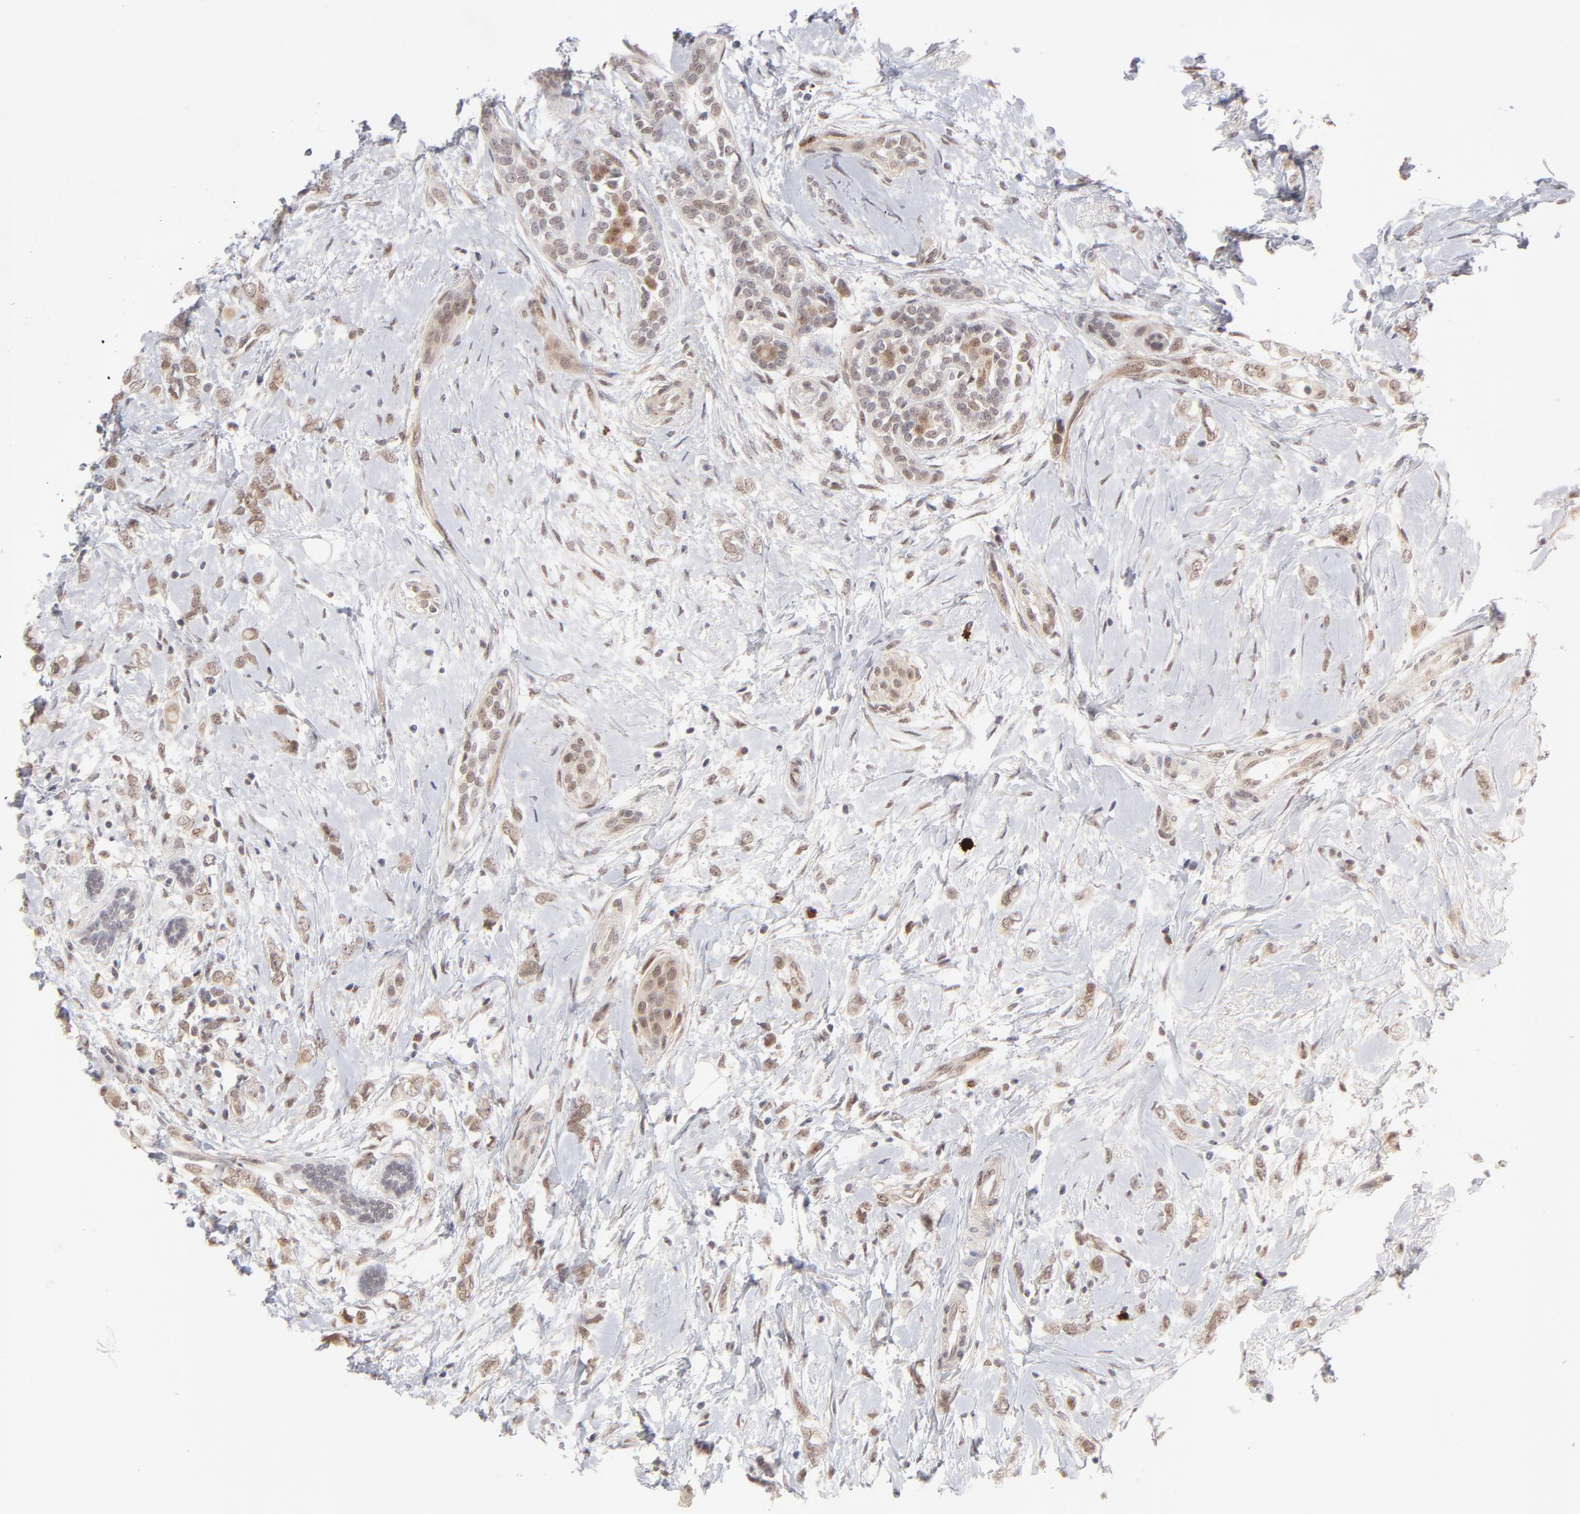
{"staining": {"intensity": "moderate", "quantity": ">75%", "location": "cytoplasmic/membranous,nuclear"}, "tissue": "breast cancer", "cell_type": "Tumor cells", "image_type": "cancer", "snomed": [{"axis": "morphology", "description": "Normal tissue, NOS"}, {"axis": "morphology", "description": "Lobular carcinoma"}, {"axis": "topography", "description": "Breast"}], "caption": "This is an image of immunohistochemistry (IHC) staining of breast cancer (lobular carcinoma), which shows moderate positivity in the cytoplasmic/membranous and nuclear of tumor cells.", "gene": "NBN", "patient": {"sex": "female", "age": 47}}